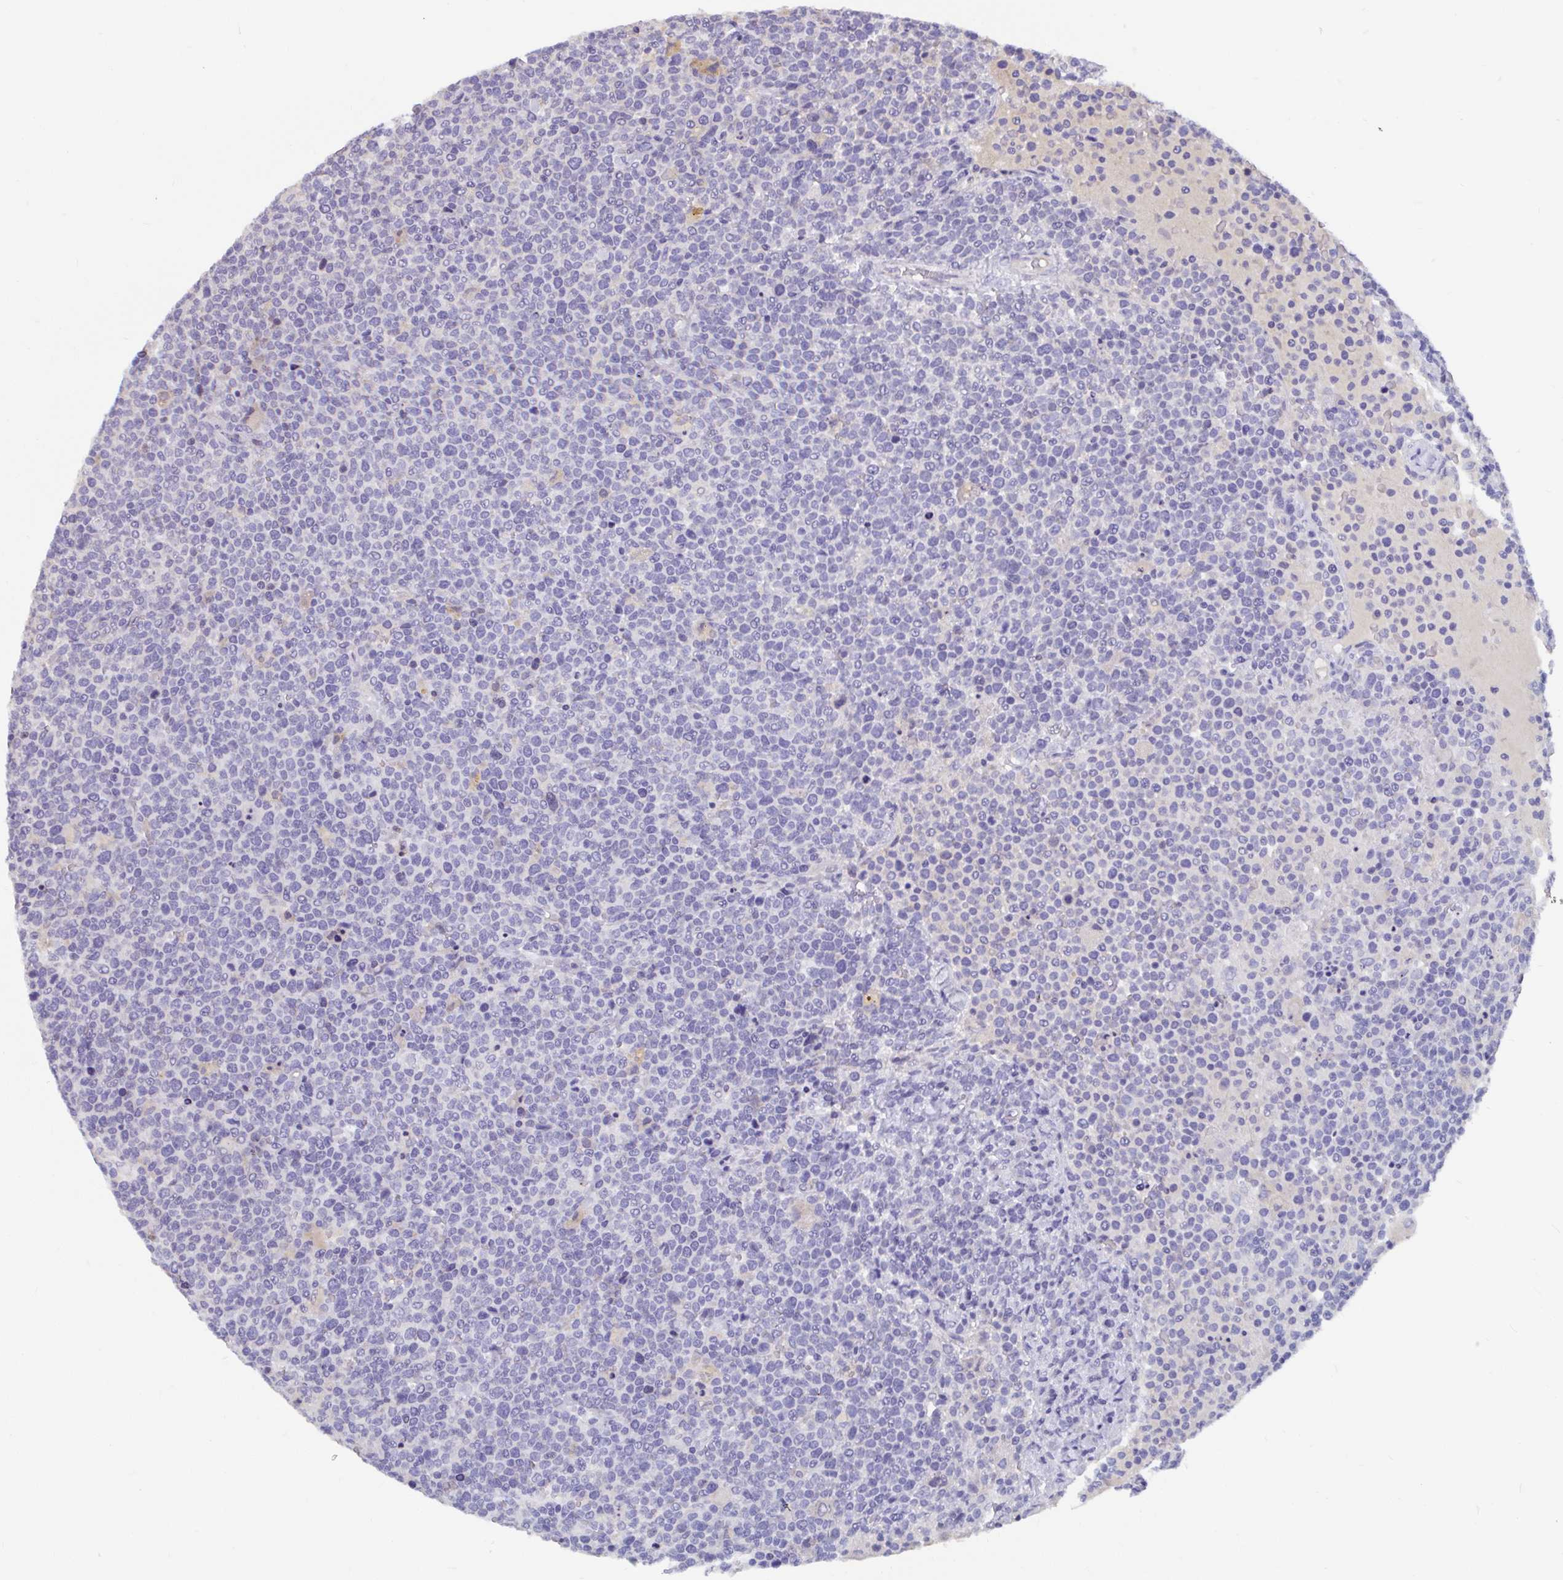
{"staining": {"intensity": "negative", "quantity": "none", "location": "none"}, "tissue": "lymphoma", "cell_type": "Tumor cells", "image_type": "cancer", "snomed": [{"axis": "morphology", "description": "Malignant lymphoma, non-Hodgkin's type, High grade"}, {"axis": "topography", "description": "Lymph node"}], "caption": "High power microscopy image of an immunohistochemistry micrograph of high-grade malignant lymphoma, non-Hodgkin's type, revealing no significant positivity in tumor cells.", "gene": "ADAMTS6", "patient": {"sex": "male", "age": 61}}